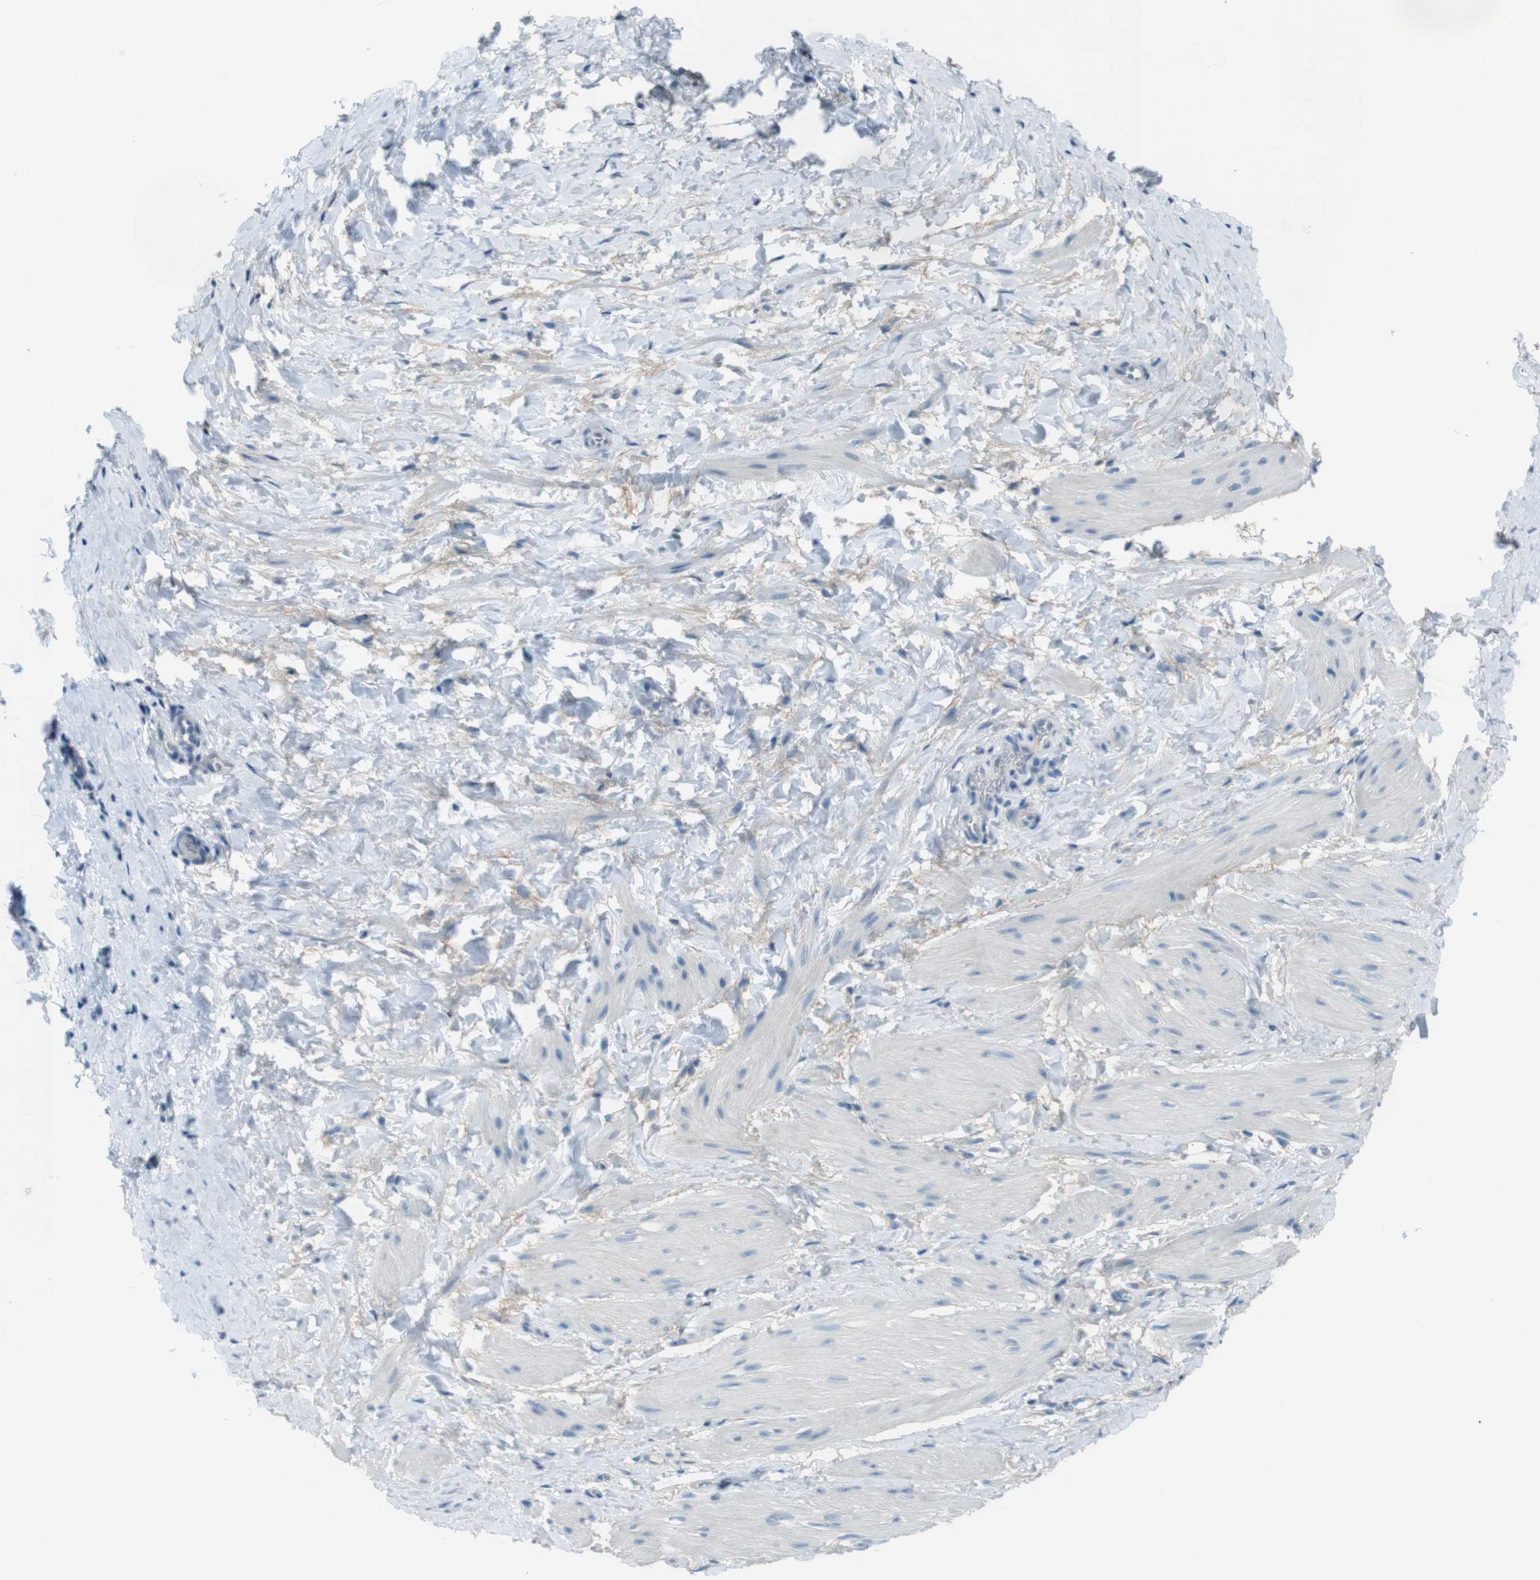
{"staining": {"intensity": "negative", "quantity": "none", "location": "none"}, "tissue": "smooth muscle", "cell_type": "Smooth muscle cells", "image_type": "normal", "snomed": [{"axis": "morphology", "description": "Normal tissue, NOS"}, {"axis": "topography", "description": "Smooth muscle"}], "caption": "Smooth muscle was stained to show a protein in brown. There is no significant positivity in smooth muscle cells. (DAB (3,3'-diaminobenzidine) immunohistochemistry (IHC) visualized using brightfield microscopy, high magnification).", "gene": "ENTPD7", "patient": {"sex": "male", "age": 16}}